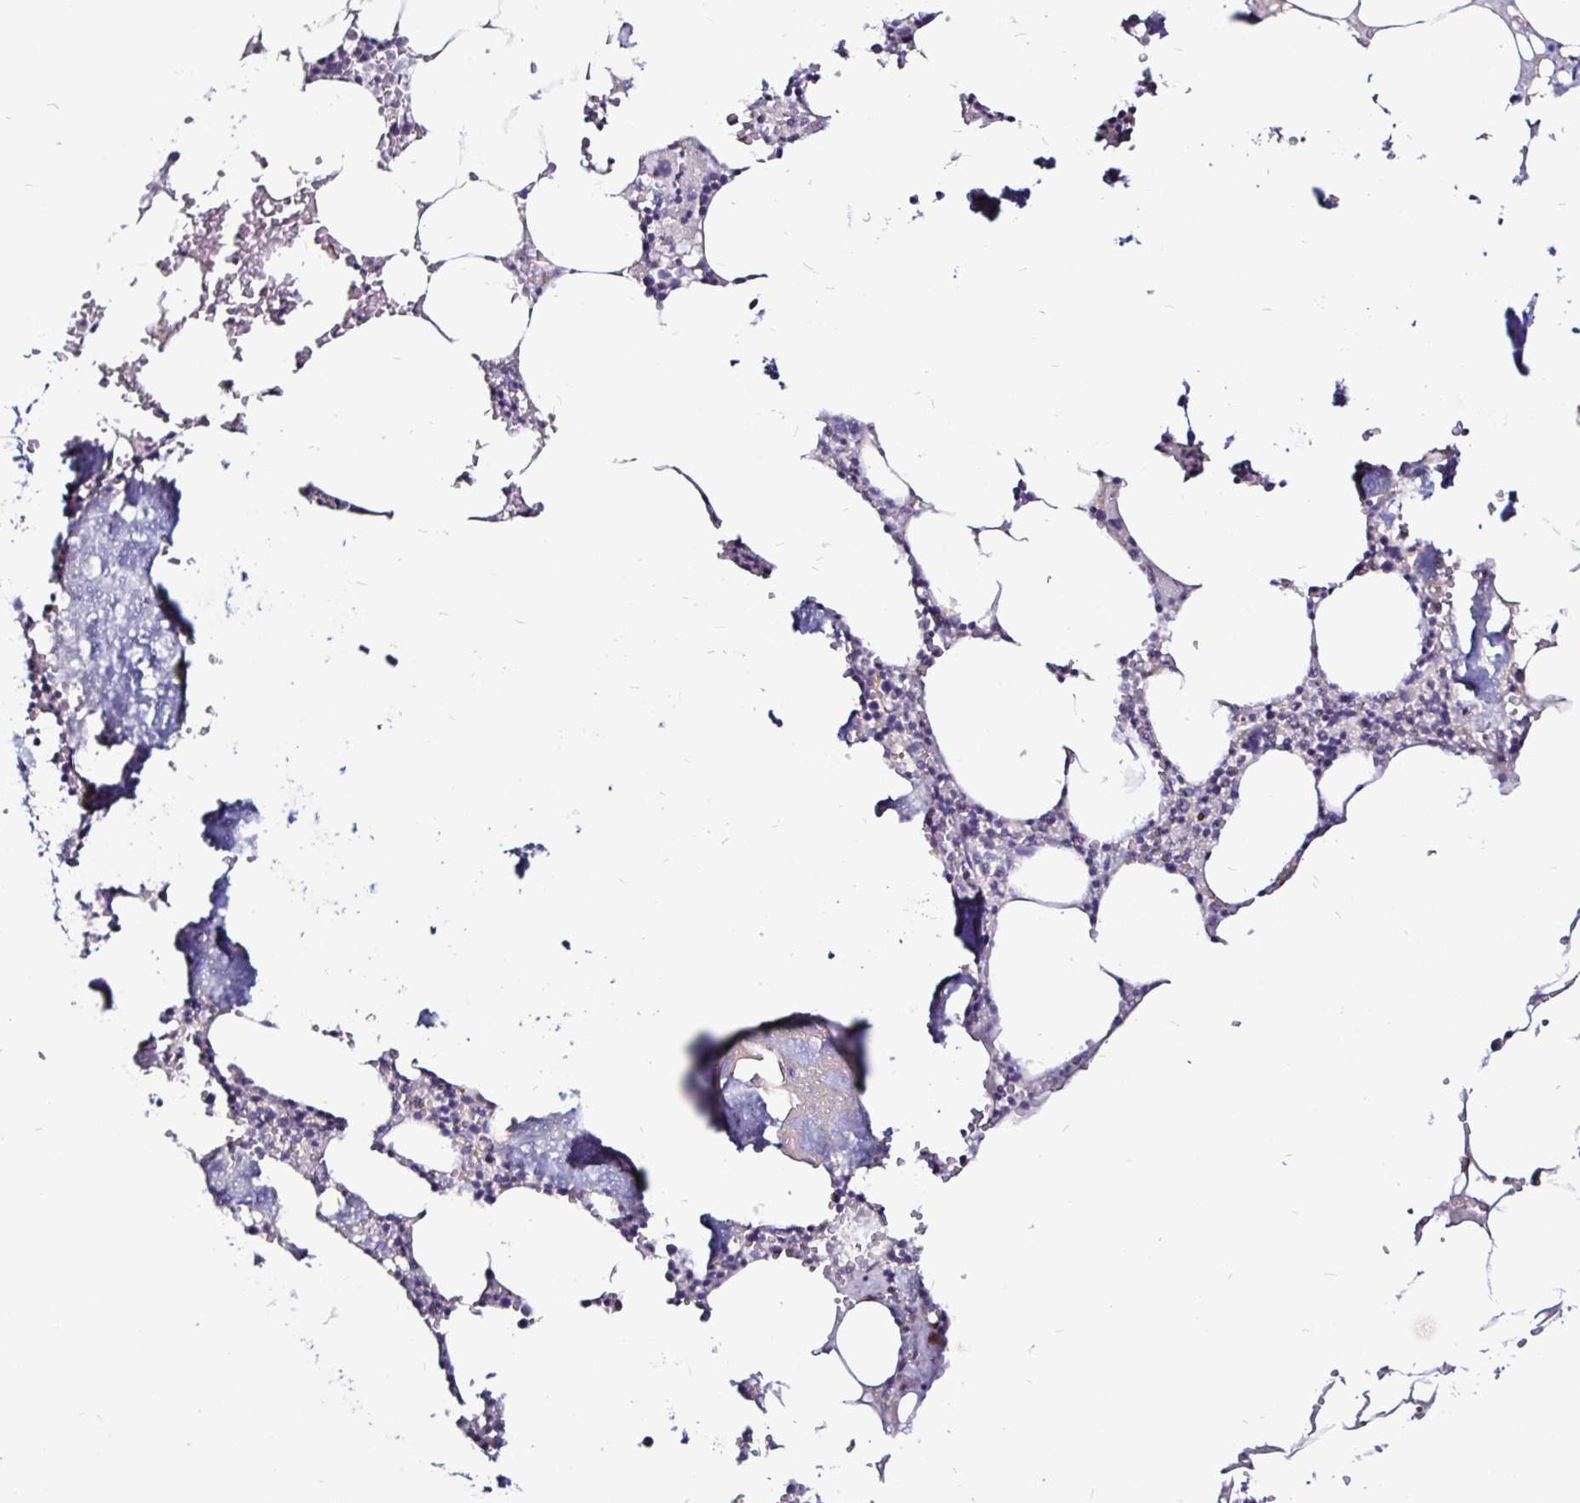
{"staining": {"intensity": "negative", "quantity": "none", "location": "none"}, "tissue": "bone marrow", "cell_type": "Hematopoietic cells", "image_type": "normal", "snomed": [{"axis": "morphology", "description": "Normal tissue, NOS"}, {"axis": "topography", "description": "Bone marrow"}], "caption": "This image is of benign bone marrow stained with IHC to label a protein in brown with the nuclei are counter-stained blue. There is no staining in hematopoietic cells. Brightfield microscopy of immunohistochemistry stained with DAB (brown) and hematoxylin (blue), captured at high magnification.", "gene": "FAIM2", "patient": {"sex": "male", "age": 54}}